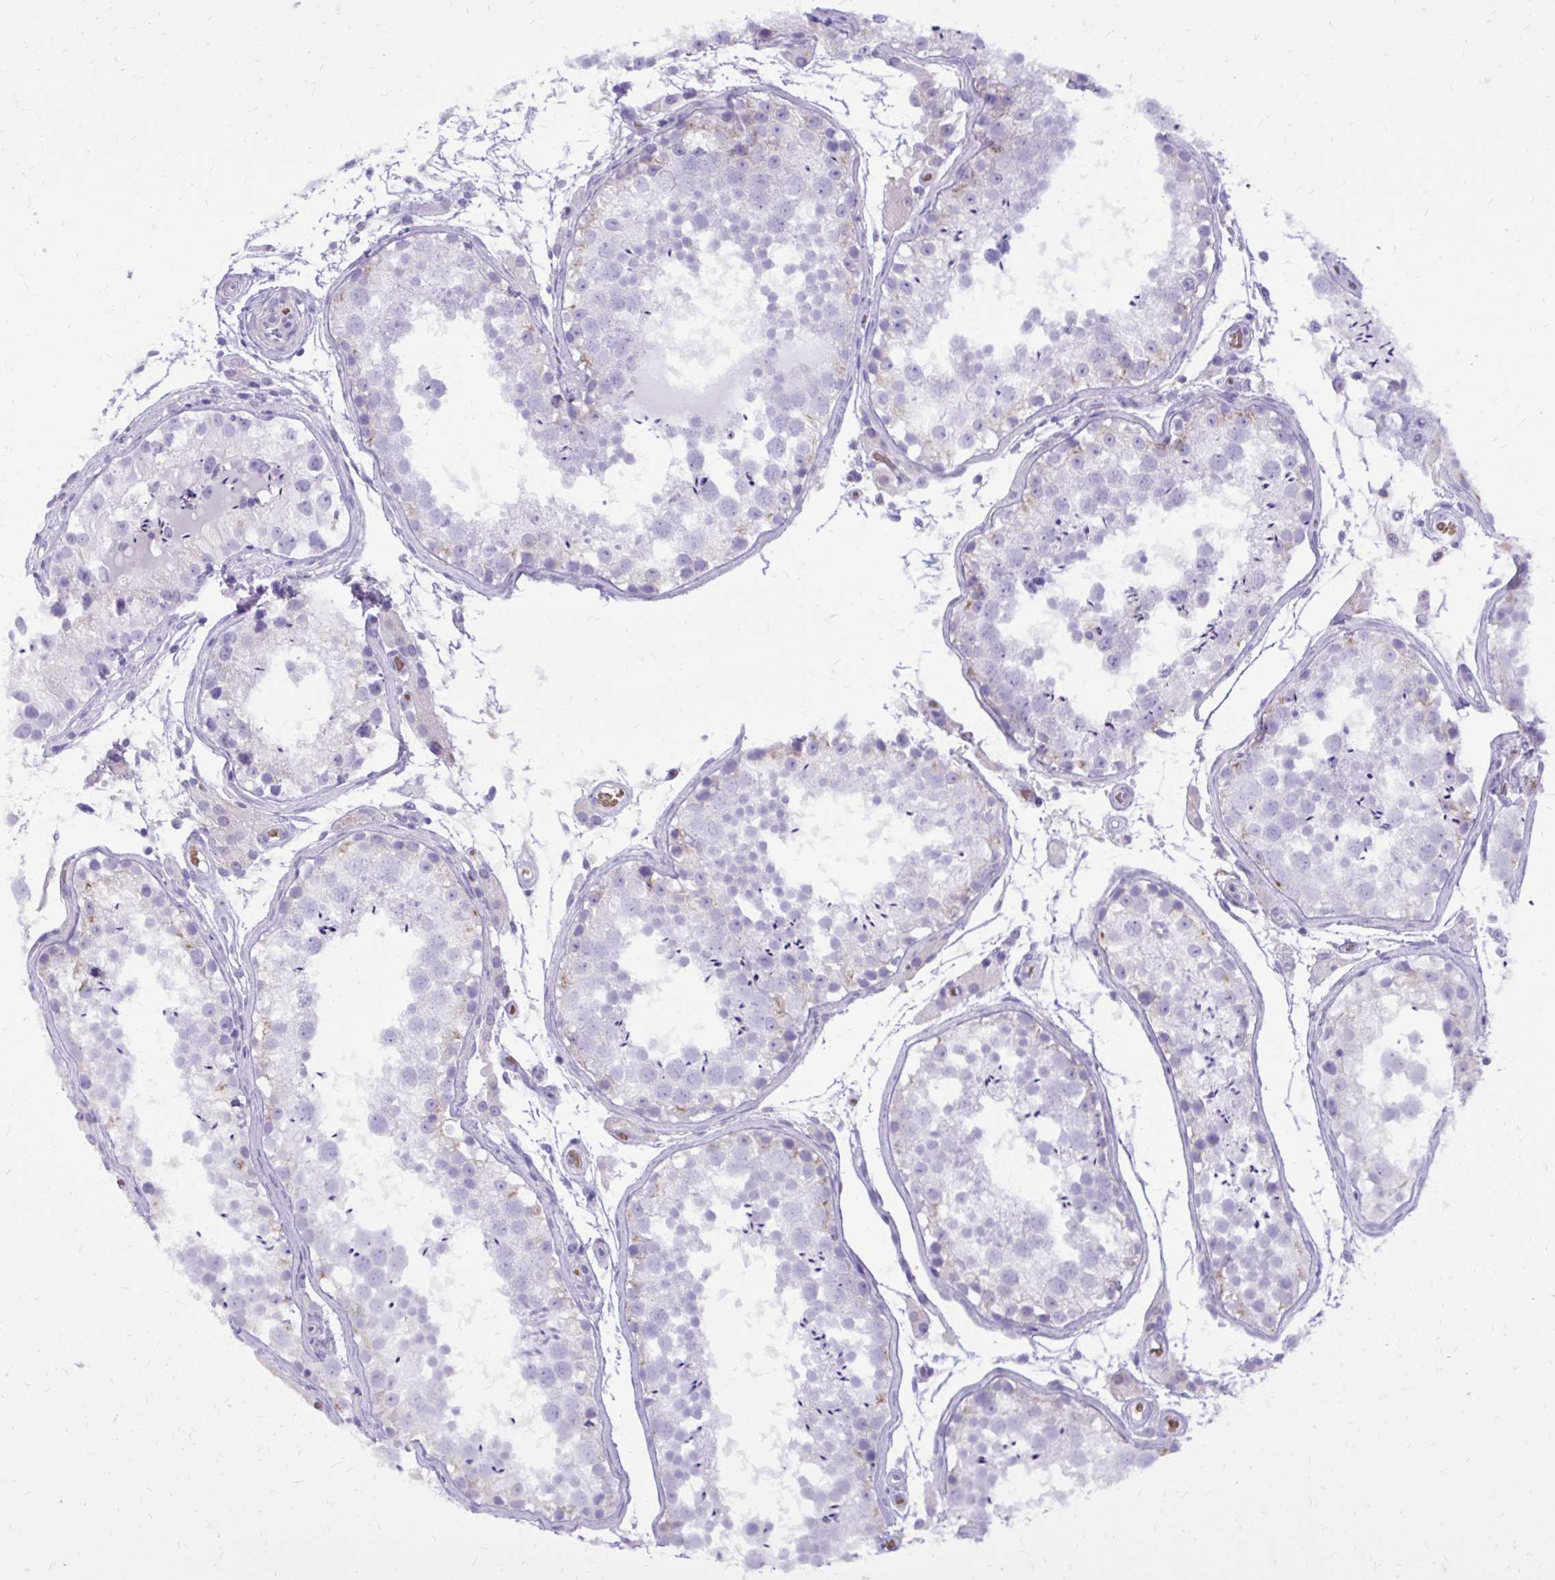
{"staining": {"intensity": "weak", "quantity": "<25%", "location": "cytoplasmic/membranous"}, "tissue": "testis", "cell_type": "Cells in seminiferous ducts", "image_type": "normal", "snomed": [{"axis": "morphology", "description": "Normal tissue, NOS"}, {"axis": "morphology", "description": "Seminoma, NOS"}, {"axis": "topography", "description": "Testis"}], "caption": "A histopathology image of testis stained for a protein reveals no brown staining in cells in seminiferous ducts.", "gene": "CAT", "patient": {"sex": "male", "age": 29}}